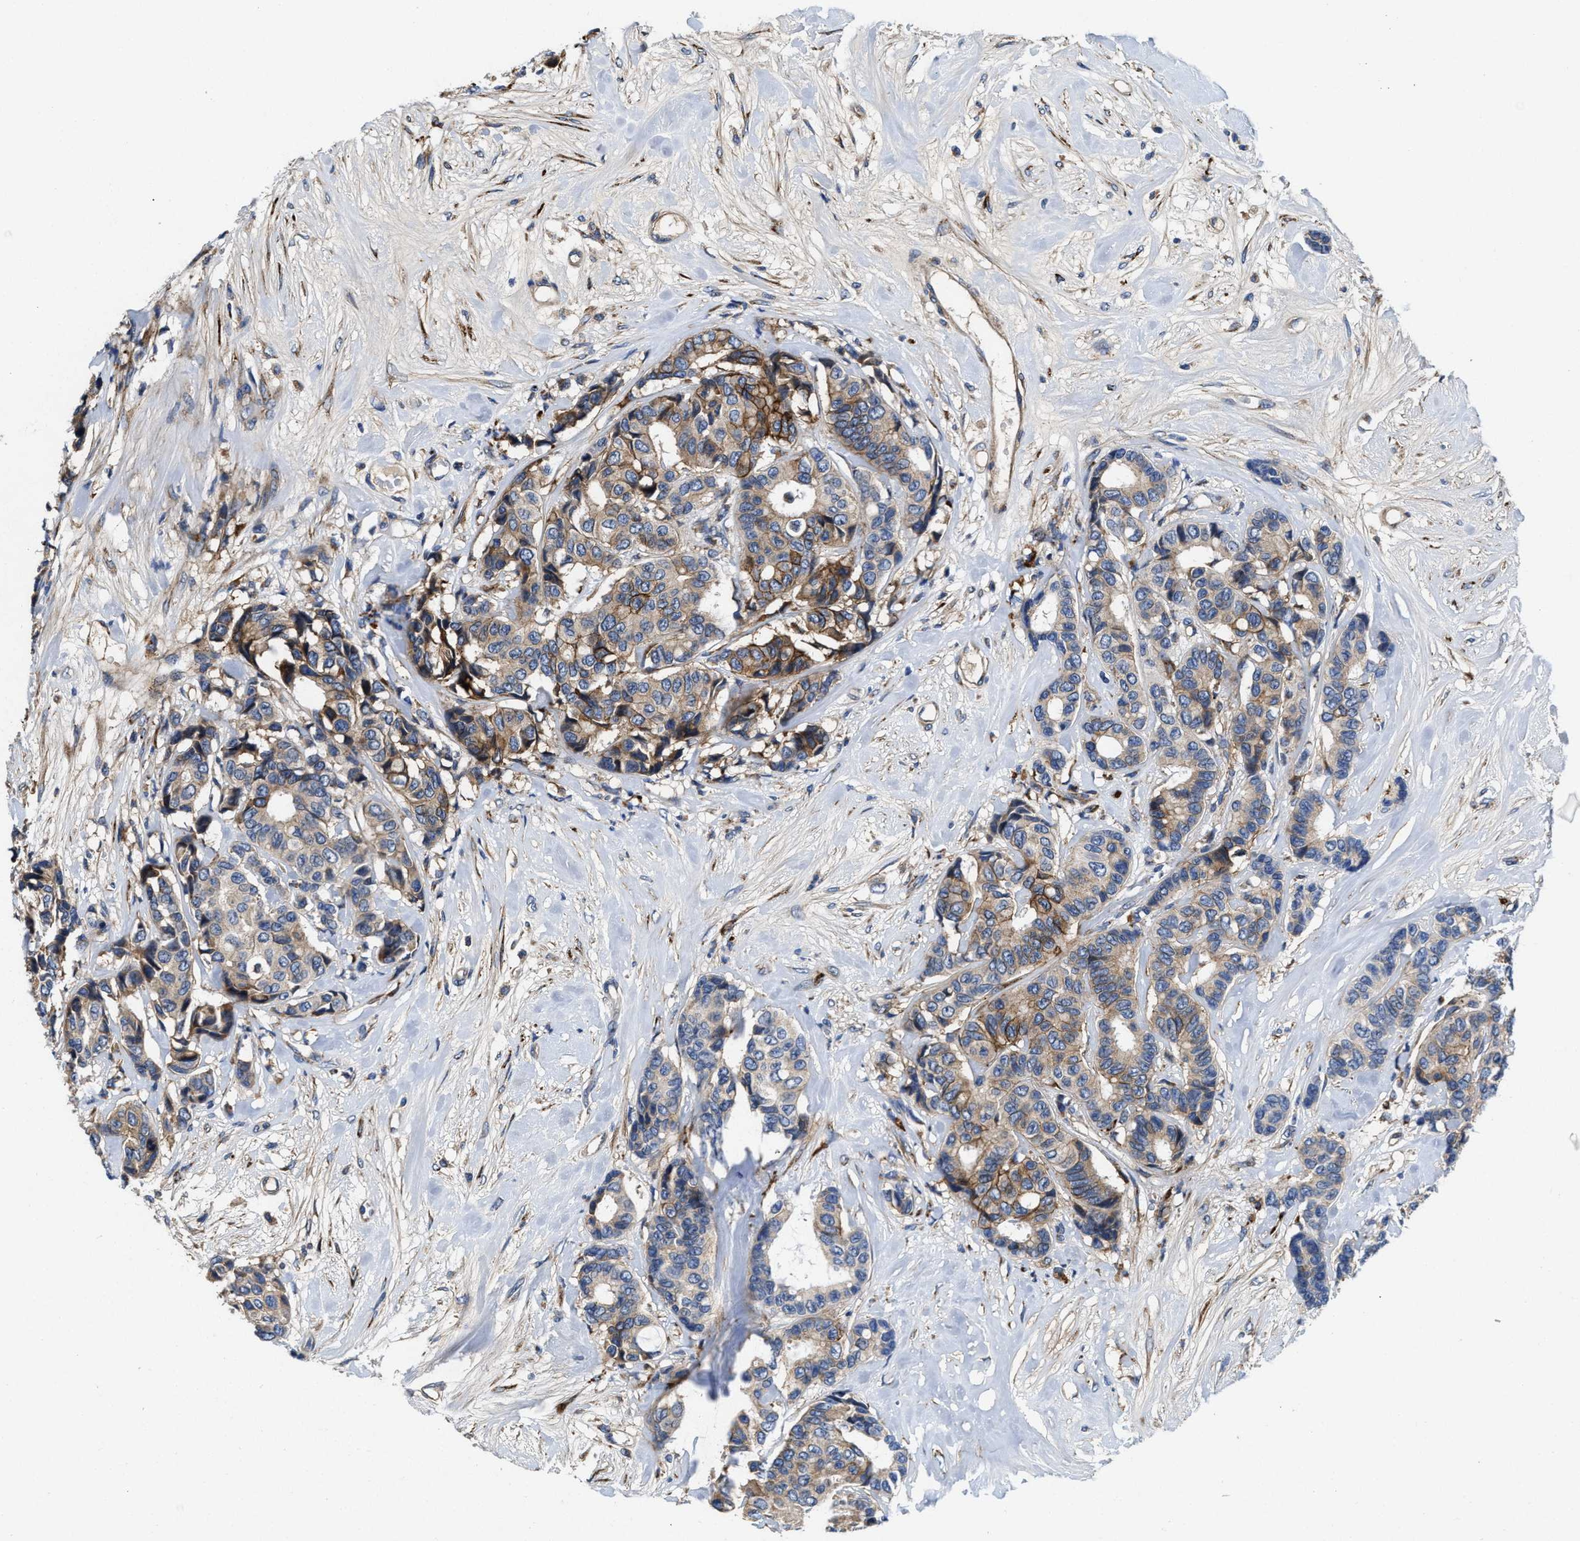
{"staining": {"intensity": "moderate", "quantity": "25%-75%", "location": "cytoplasmic/membranous"}, "tissue": "breast cancer", "cell_type": "Tumor cells", "image_type": "cancer", "snomed": [{"axis": "morphology", "description": "Duct carcinoma"}, {"axis": "topography", "description": "Breast"}], "caption": "A brown stain highlights moderate cytoplasmic/membranous positivity of a protein in breast cancer (intraductal carcinoma) tumor cells.", "gene": "SLC12A2", "patient": {"sex": "female", "age": 87}}